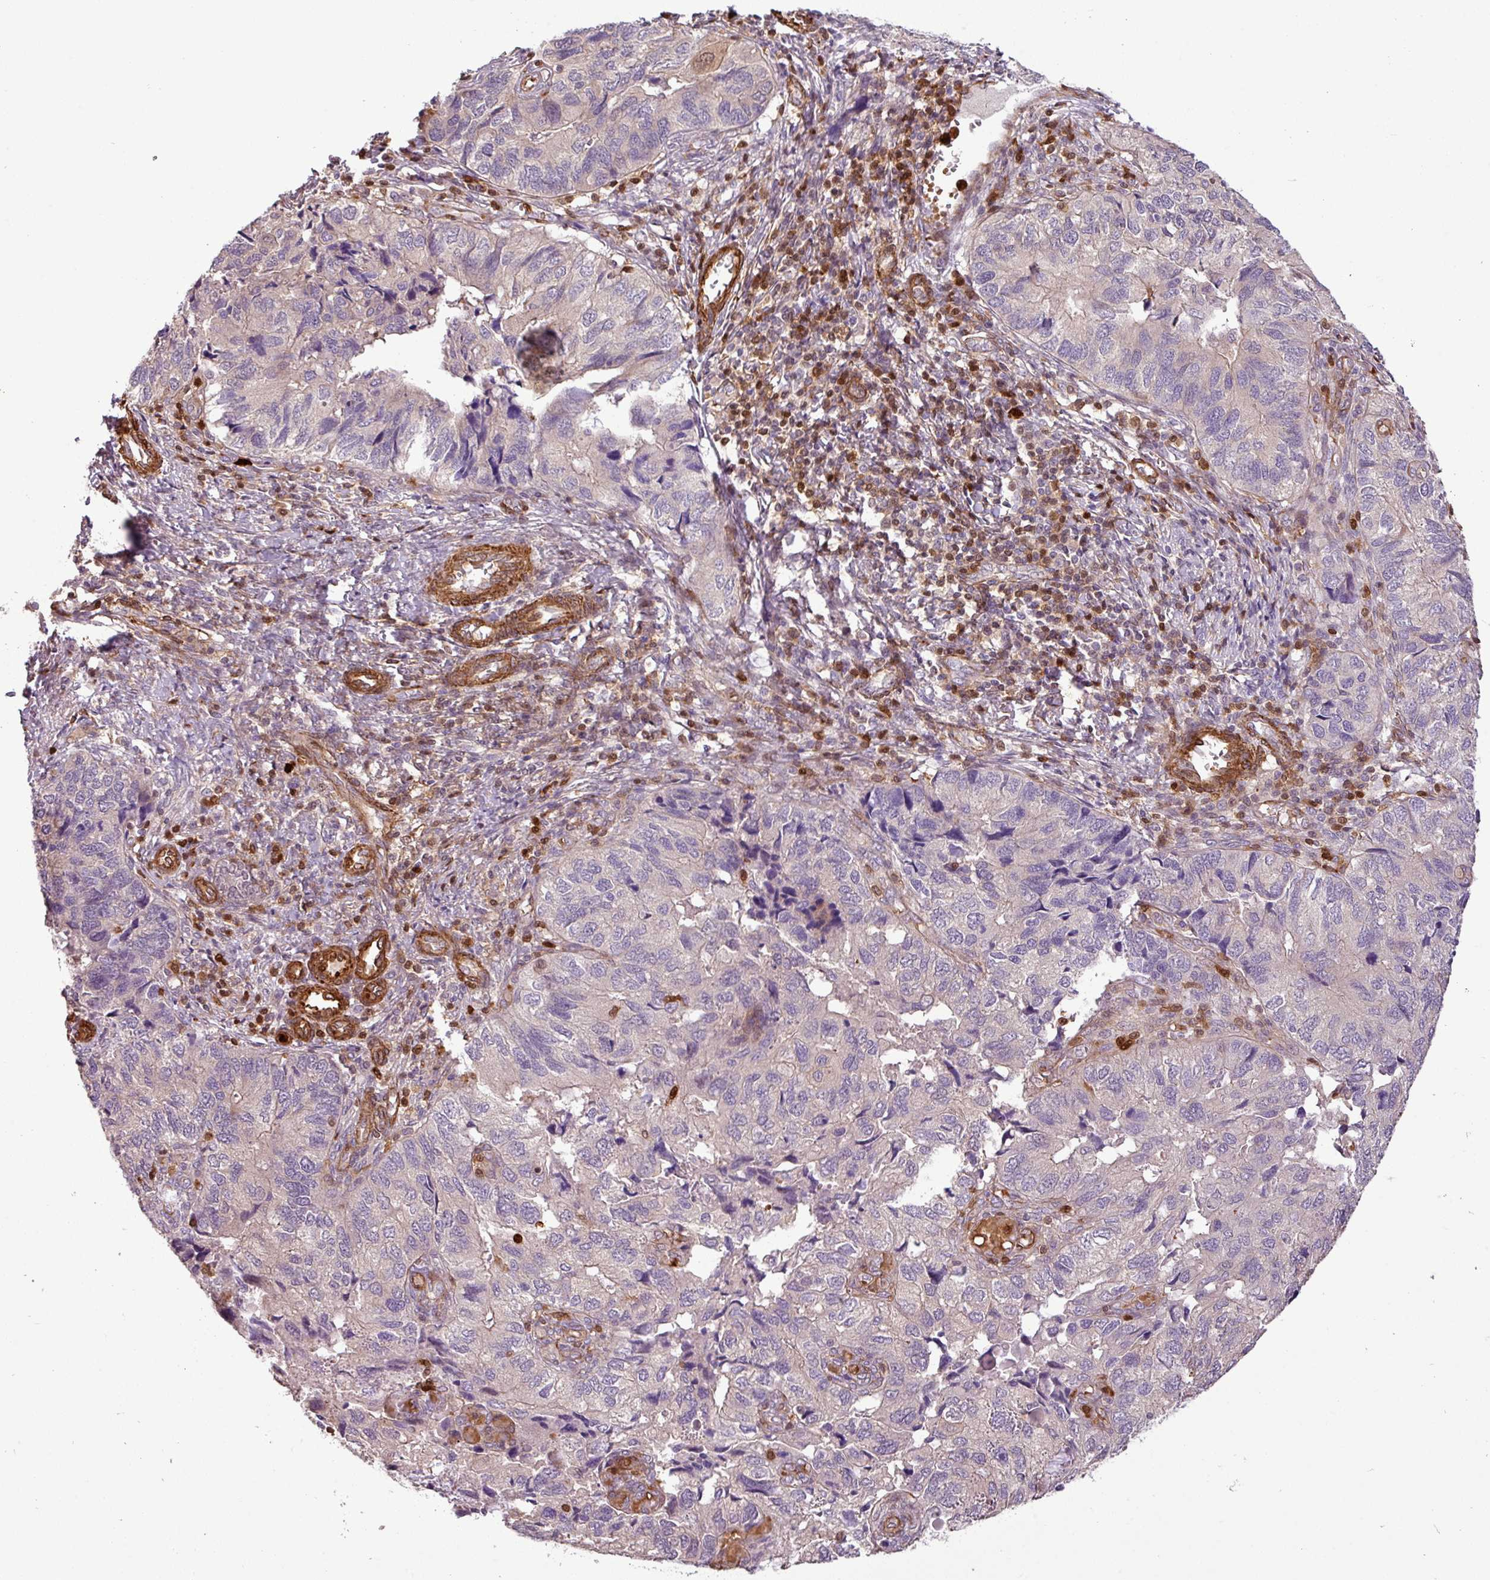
{"staining": {"intensity": "negative", "quantity": "none", "location": "none"}, "tissue": "endometrial cancer", "cell_type": "Tumor cells", "image_type": "cancer", "snomed": [{"axis": "morphology", "description": "Carcinoma, NOS"}, {"axis": "topography", "description": "Uterus"}], "caption": "Immunohistochemical staining of human carcinoma (endometrial) shows no significant positivity in tumor cells.", "gene": "NBEAL2", "patient": {"sex": "female", "age": 76}}